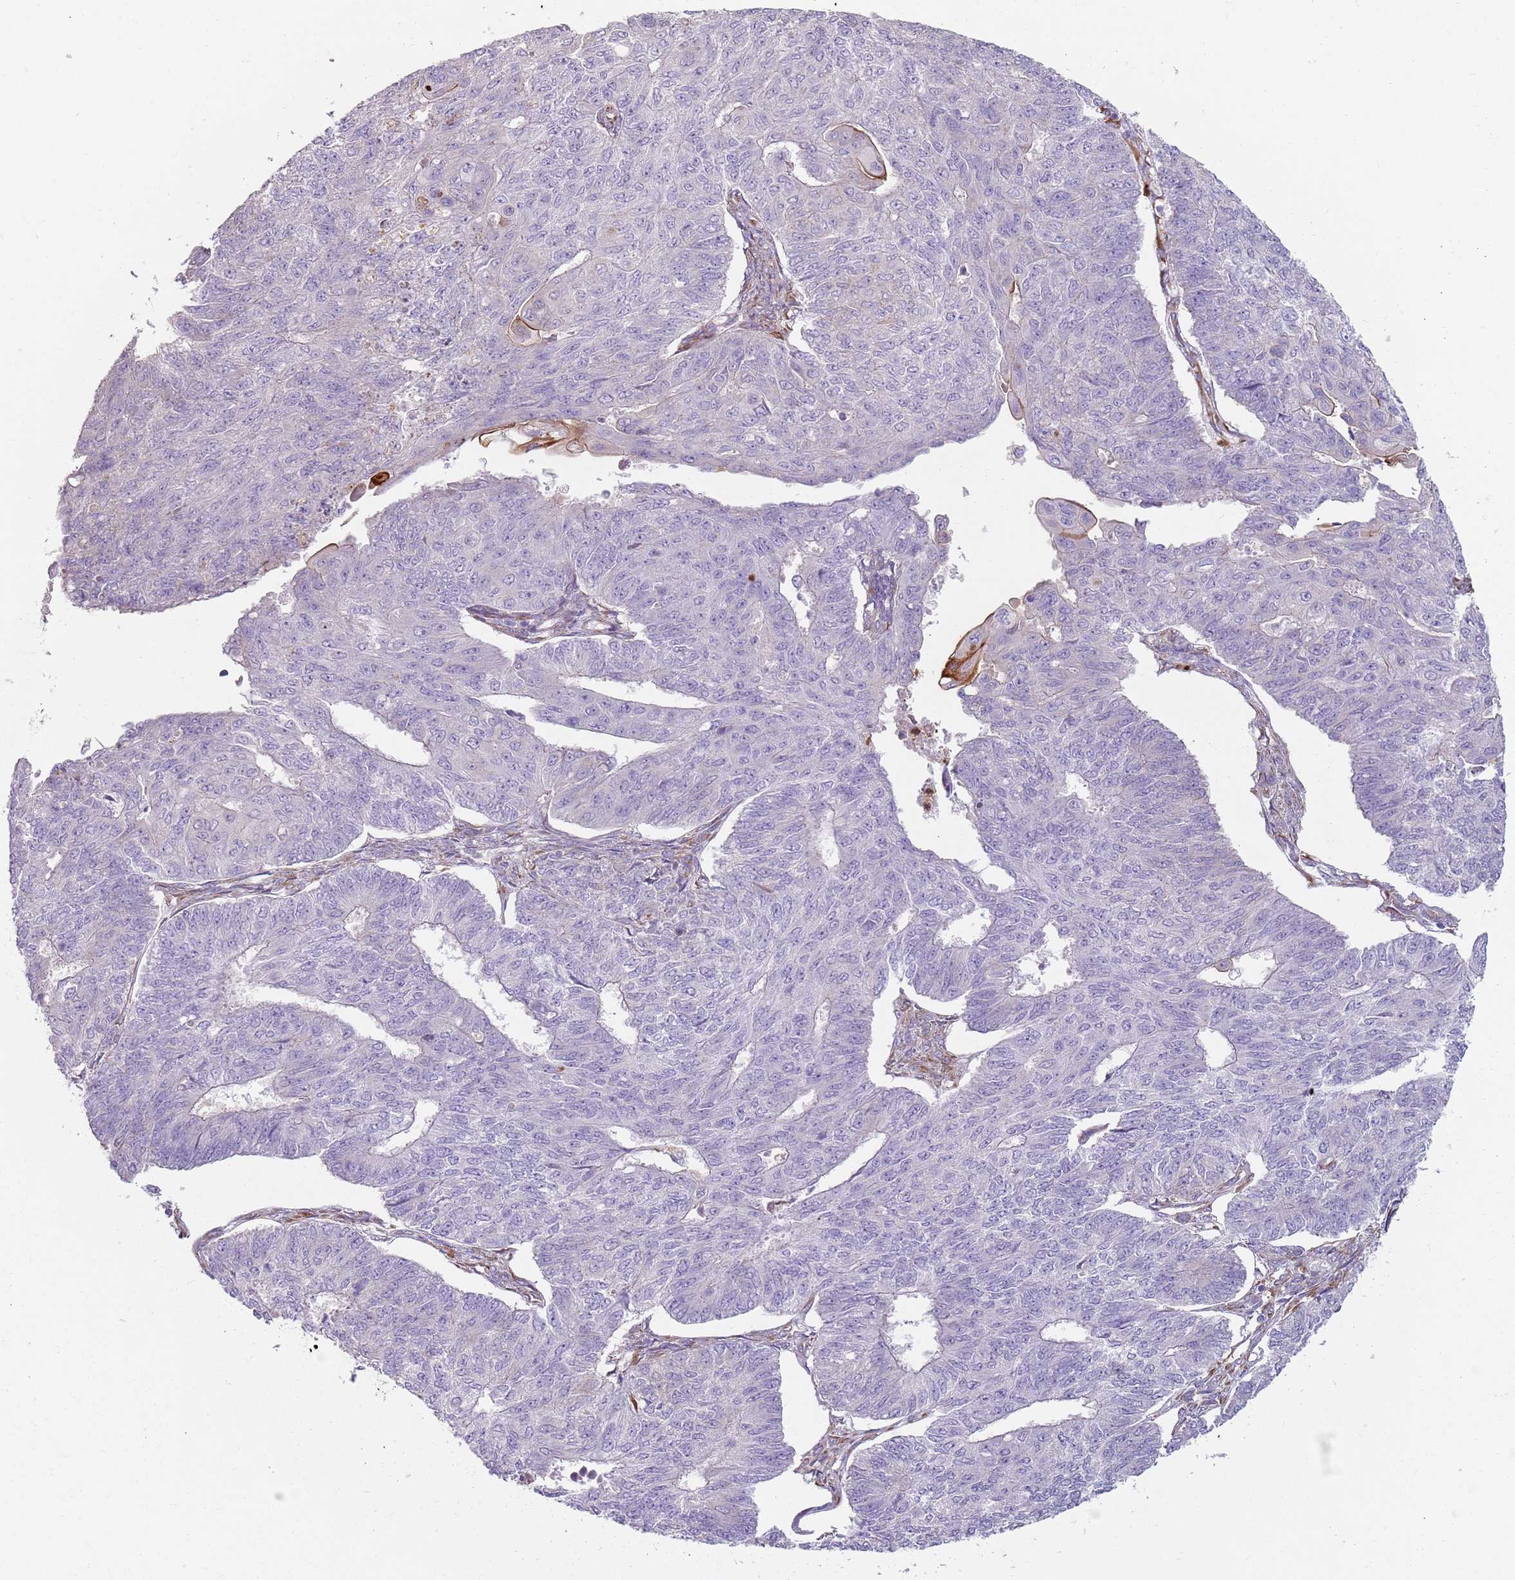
{"staining": {"intensity": "negative", "quantity": "none", "location": "none"}, "tissue": "endometrial cancer", "cell_type": "Tumor cells", "image_type": "cancer", "snomed": [{"axis": "morphology", "description": "Adenocarcinoma, NOS"}, {"axis": "topography", "description": "Endometrium"}], "caption": "Immunohistochemical staining of endometrial cancer exhibits no significant expression in tumor cells. (DAB (3,3'-diaminobenzidine) IHC with hematoxylin counter stain).", "gene": "PHLPP2", "patient": {"sex": "female", "age": 32}}